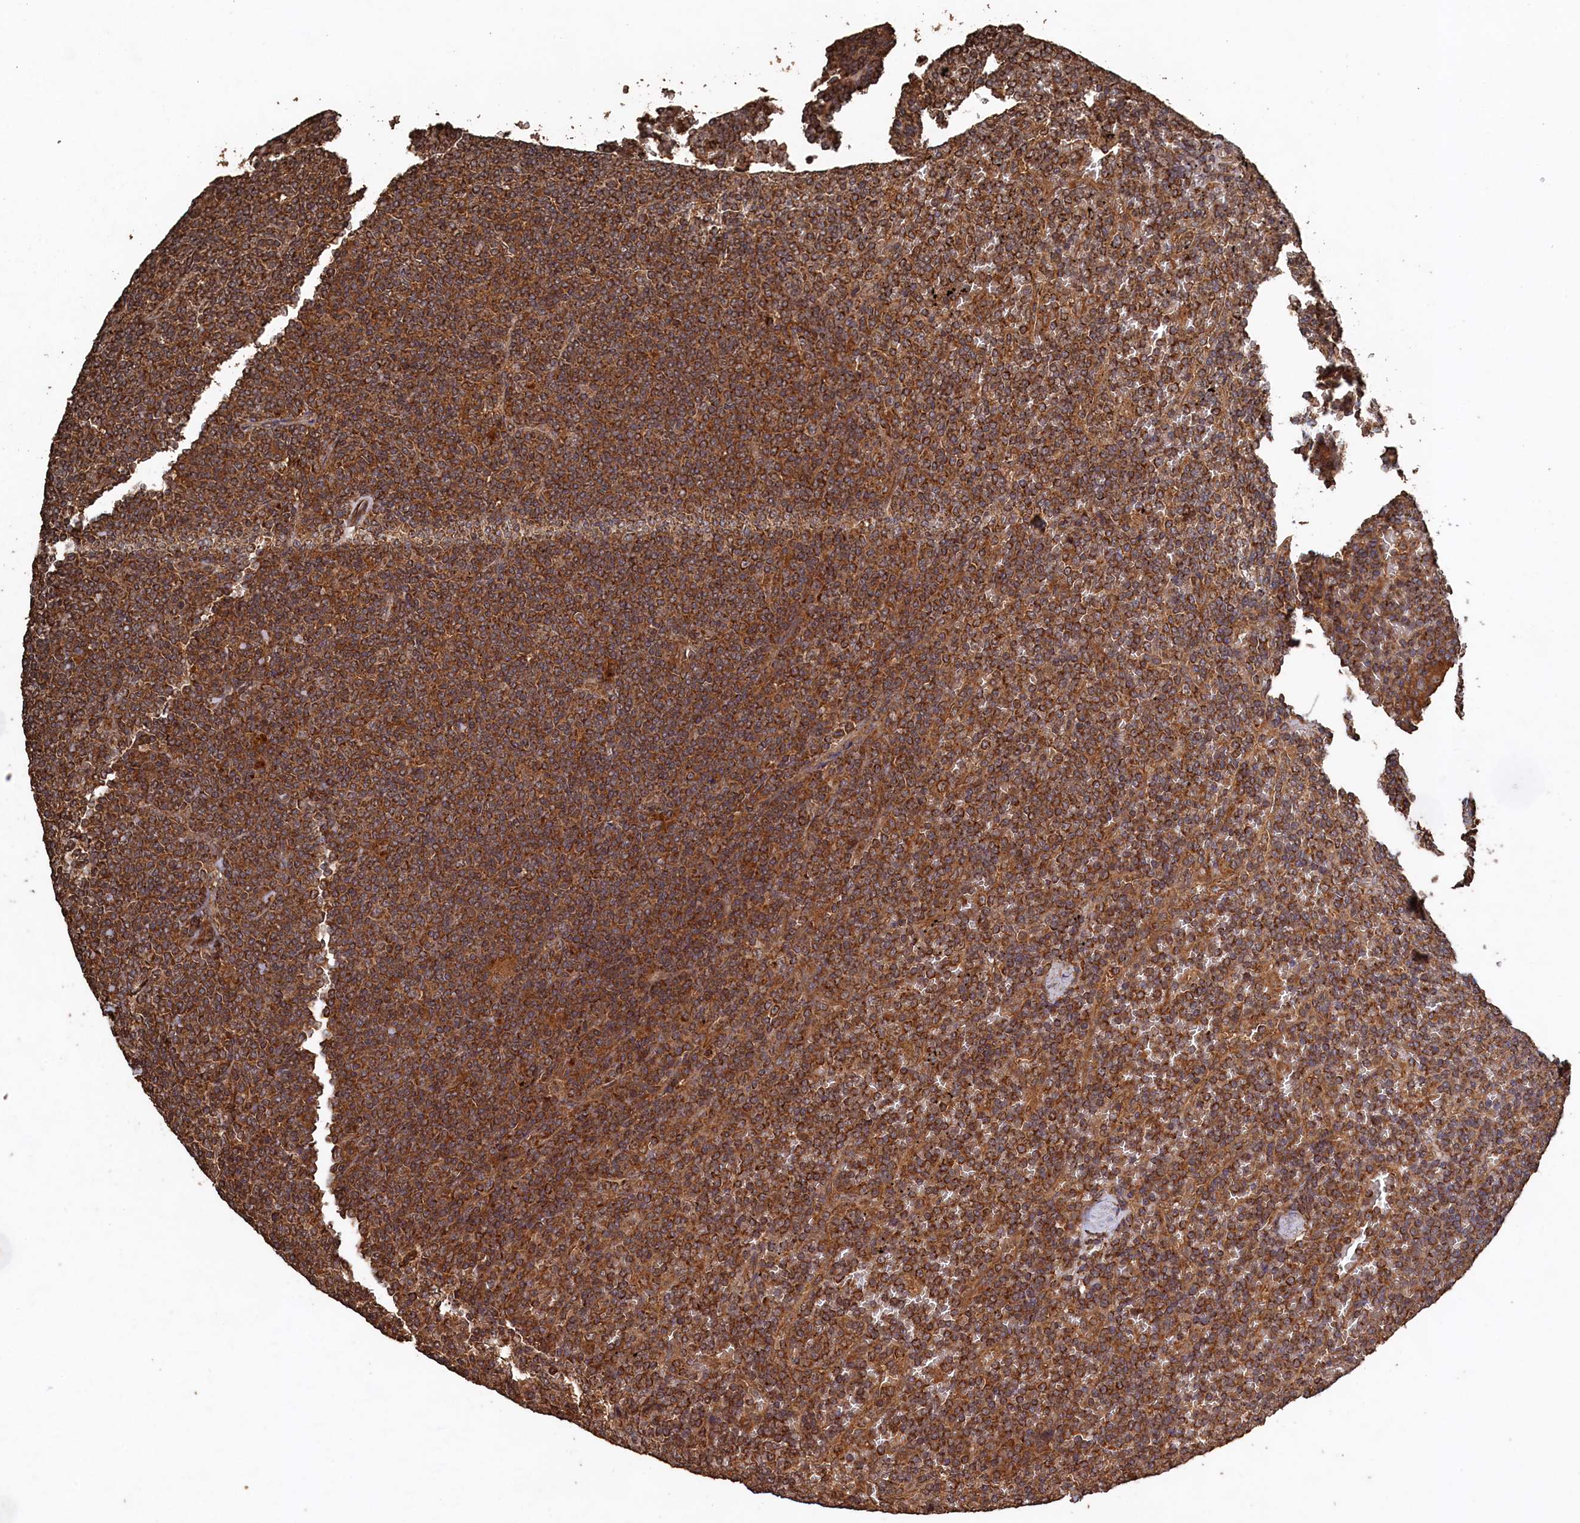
{"staining": {"intensity": "strong", "quantity": ">75%", "location": "cytoplasmic/membranous"}, "tissue": "lymphoma", "cell_type": "Tumor cells", "image_type": "cancer", "snomed": [{"axis": "morphology", "description": "Malignant lymphoma, non-Hodgkin's type, Low grade"}, {"axis": "topography", "description": "Spleen"}], "caption": "Lymphoma was stained to show a protein in brown. There is high levels of strong cytoplasmic/membranous expression in approximately >75% of tumor cells.", "gene": "SNX33", "patient": {"sex": "female", "age": 19}}